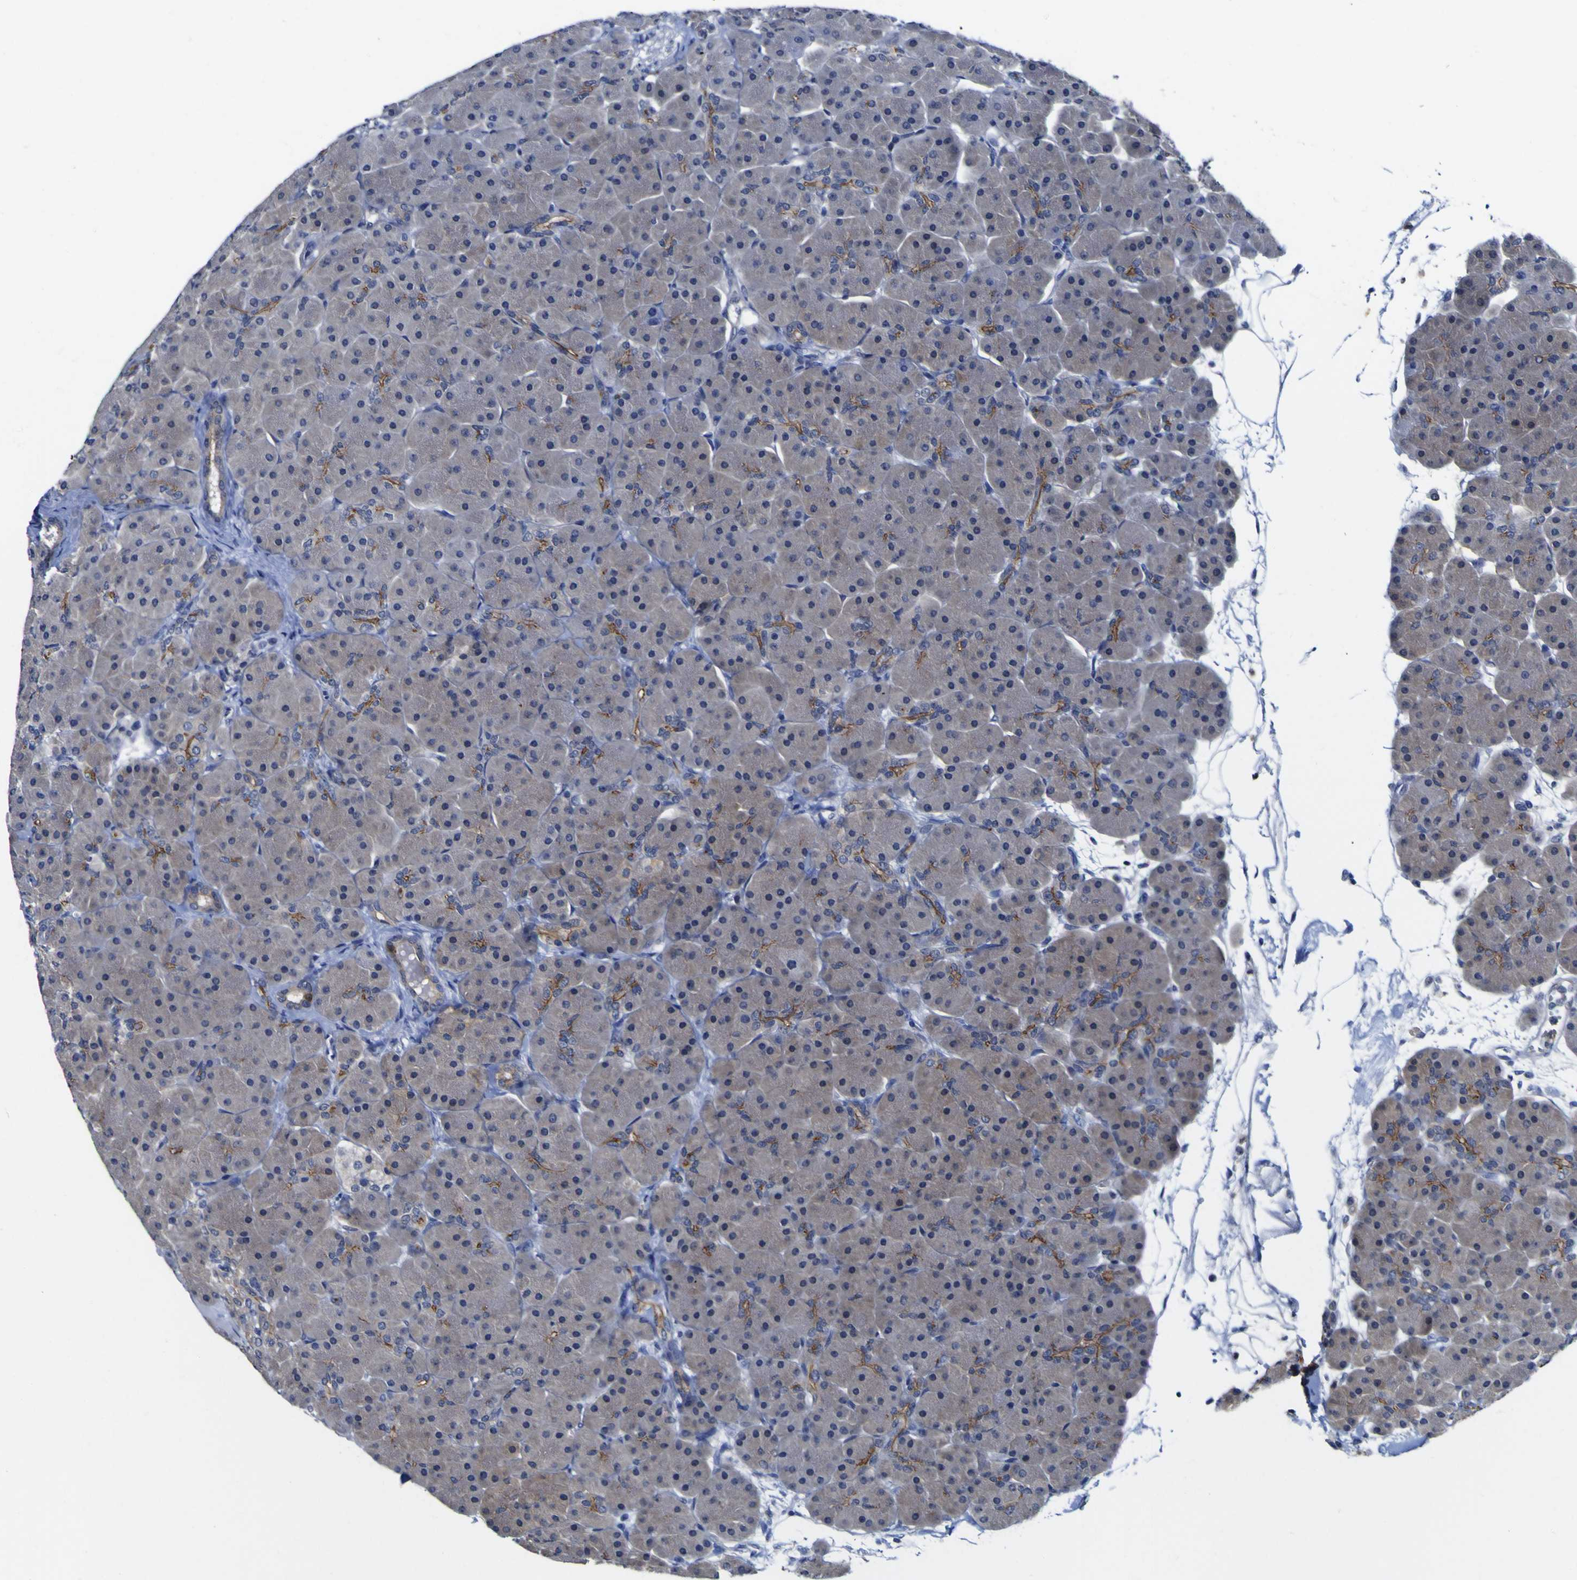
{"staining": {"intensity": "moderate", "quantity": "<25%", "location": "cytoplasmic/membranous"}, "tissue": "pancreas", "cell_type": "Exocrine glandular cells", "image_type": "normal", "snomed": [{"axis": "morphology", "description": "Normal tissue, NOS"}, {"axis": "topography", "description": "Pancreas"}], "caption": "Moderate cytoplasmic/membranous expression is seen in about <25% of exocrine glandular cells in normal pancreas.", "gene": "CASP6", "patient": {"sex": "male", "age": 66}}